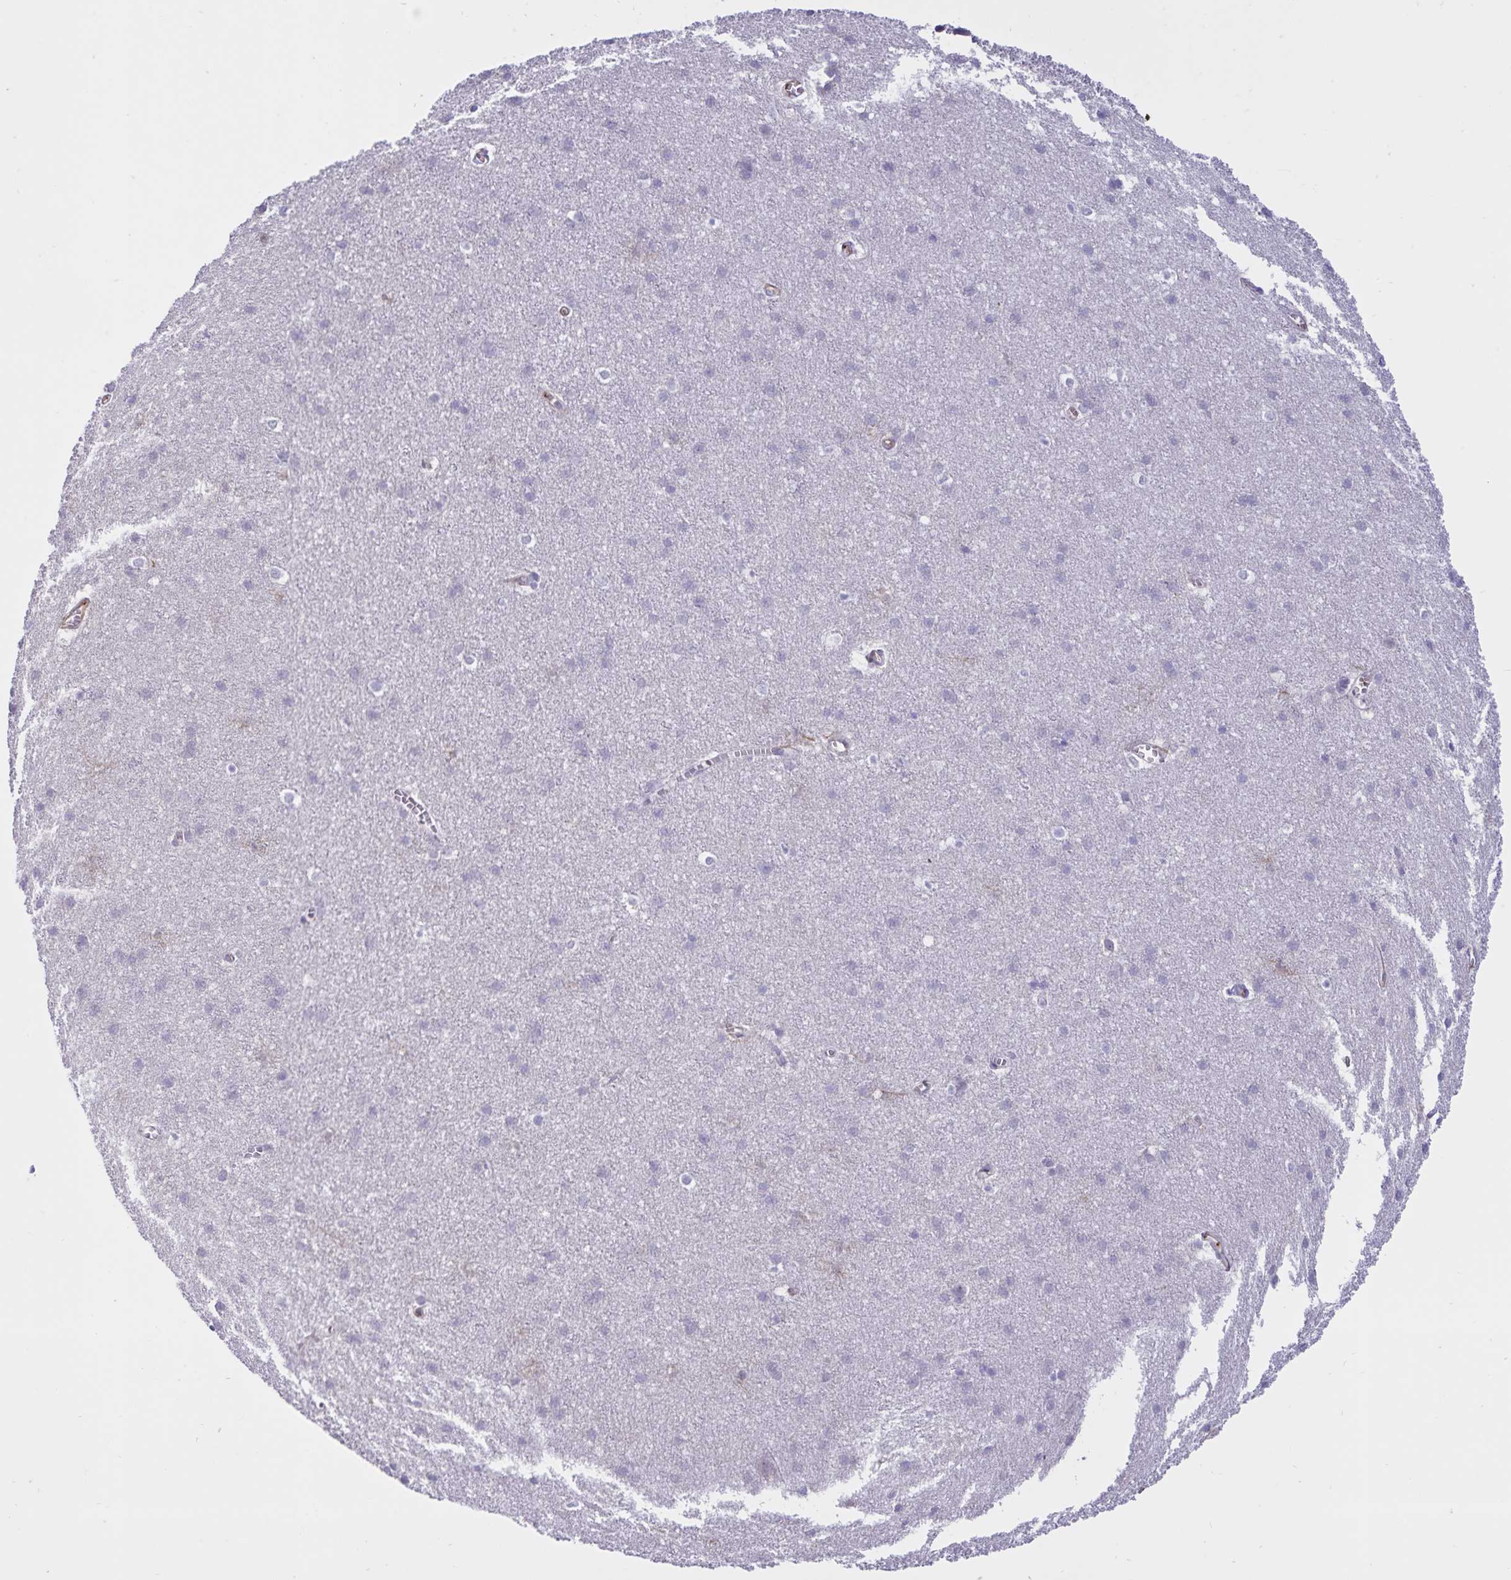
{"staining": {"intensity": "moderate", "quantity": "<25%", "location": "cytoplasmic/membranous"}, "tissue": "cerebral cortex", "cell_type": "Endothelial cells", "image_type": "normal", "snomed": [{"axis": "morphology", "description": "Normal tissue, NOS"}, {"axis": "topography", "description": "Cerebral cortex"}], "caption": "Moderate cytoplasmic/membranous protein staining is present in approximately <25% of endothelial cells in cerebral cortex. (brown staining indicates protein expression, while blue staining denotes nuclei).", "gene": "FGG", "patient": {"sex": "male", "age": 37}}